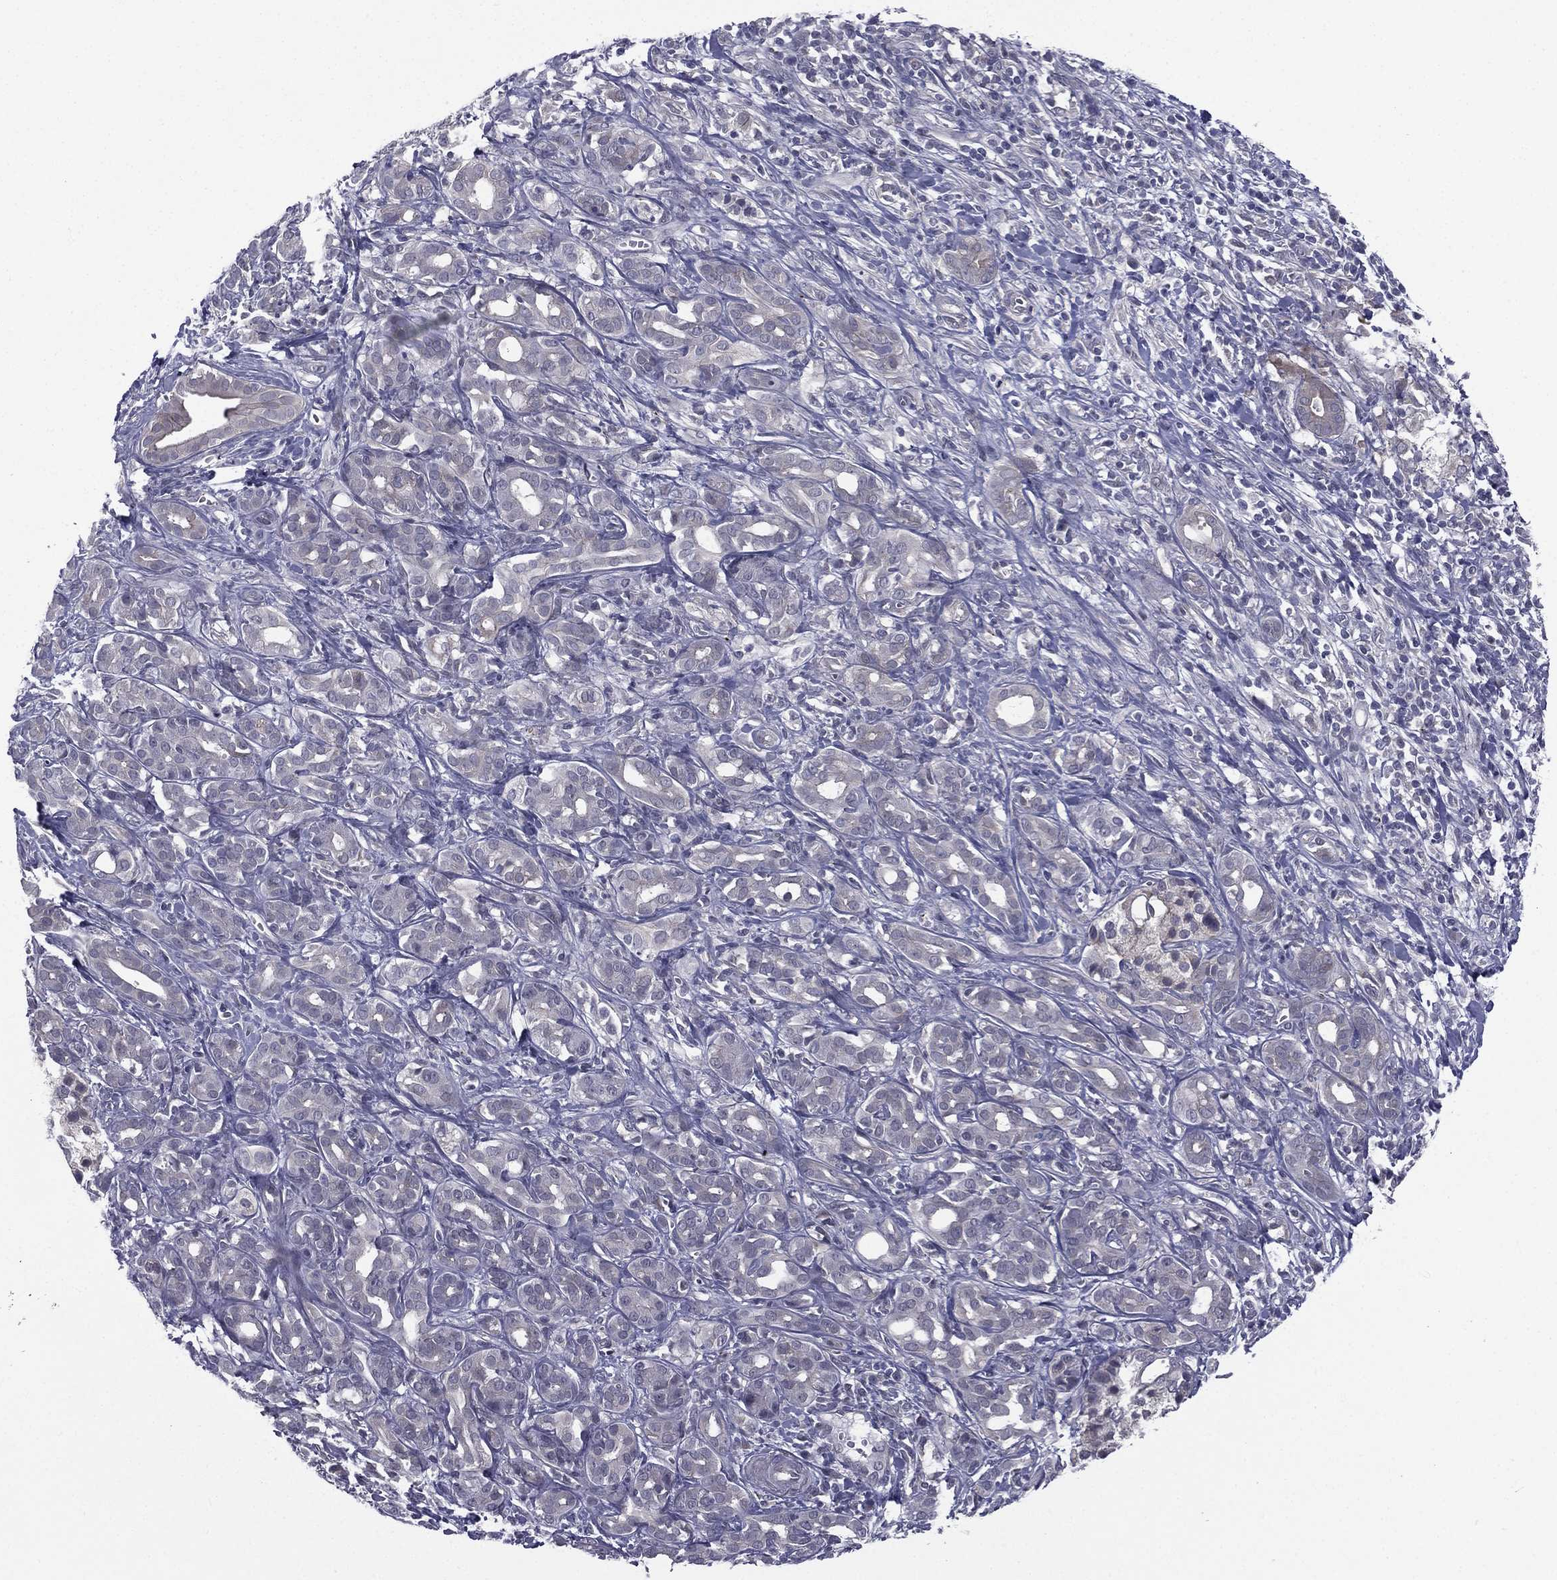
{"staining": {"intensity": "negative", "quantity": "none", "location": "none"}, "tissue": "pancreatic cancer", "cell_type": "Tumor cells", "image_type": "cancer", "snomed": [{"axis": "morphology", "description": "Adenocarcinoma, NOS"}, {"axis": "topography", "description": "Pancreas"}], "caption": "The image displays no significant expression in tumor cells of pancreatic cancer (adenocarcinoma).", "gene": "ACTRT2", "patient": {"sex": "male", "age": 61}}